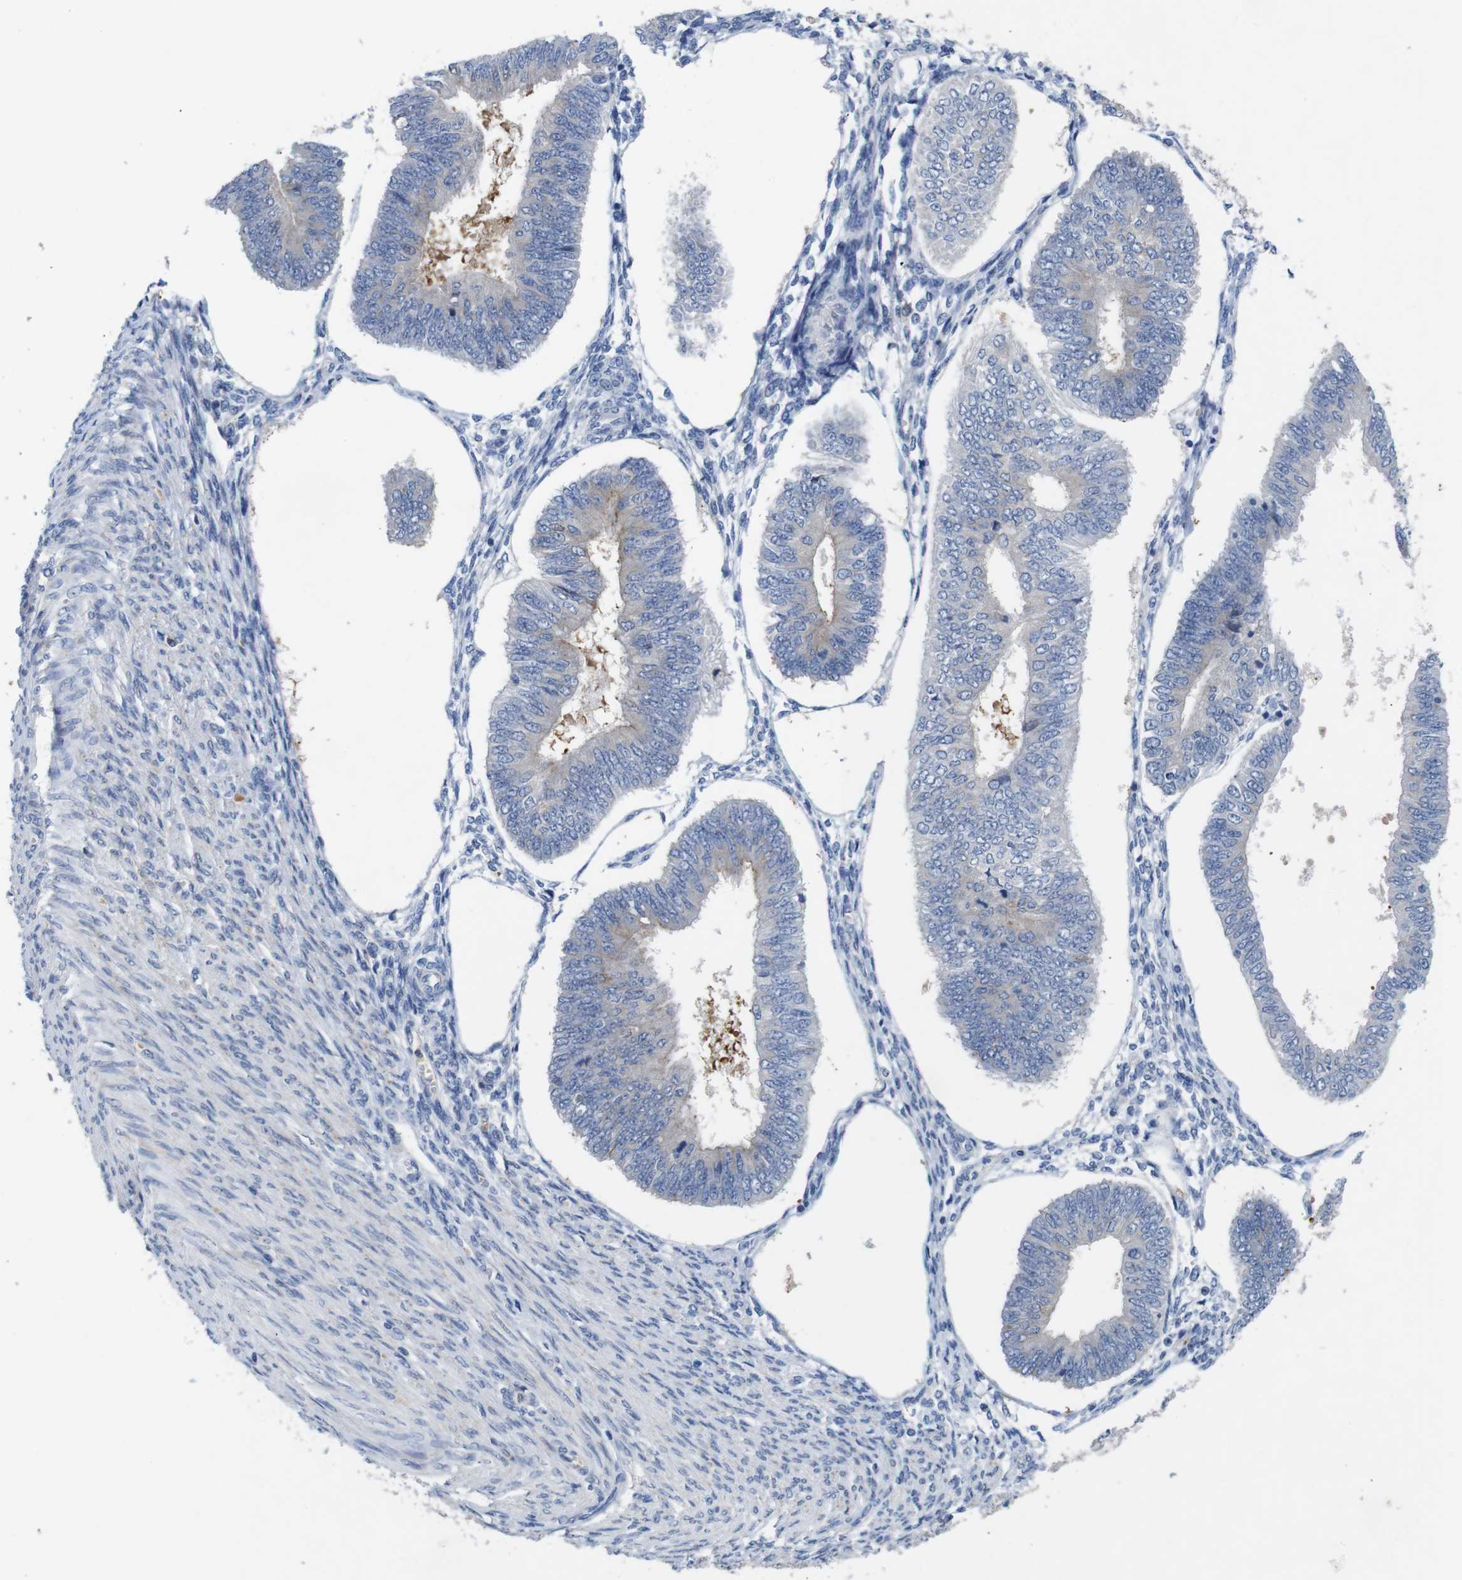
{"staining": {"intensity": "moderate", "quantity": "<25%", "location": "cytoplasmic/membranous"}, "tissue": "endometrial cancer", "cell_type": "Tumor cells", "image_type": "cancer", "snomed": [{"axis": "morphology", "description": "Adenocarcinoma, NOS"}, {"axis": "topography", "description": "Endometrium"}], "caption": "Moderate cytoplasmic/membranous staining is present in approximately <25% of tumor cells in endometrial cancer (adenocarcinoma).", "gene": "C1RL", "patient": {"sex": "female", "age": 58}}